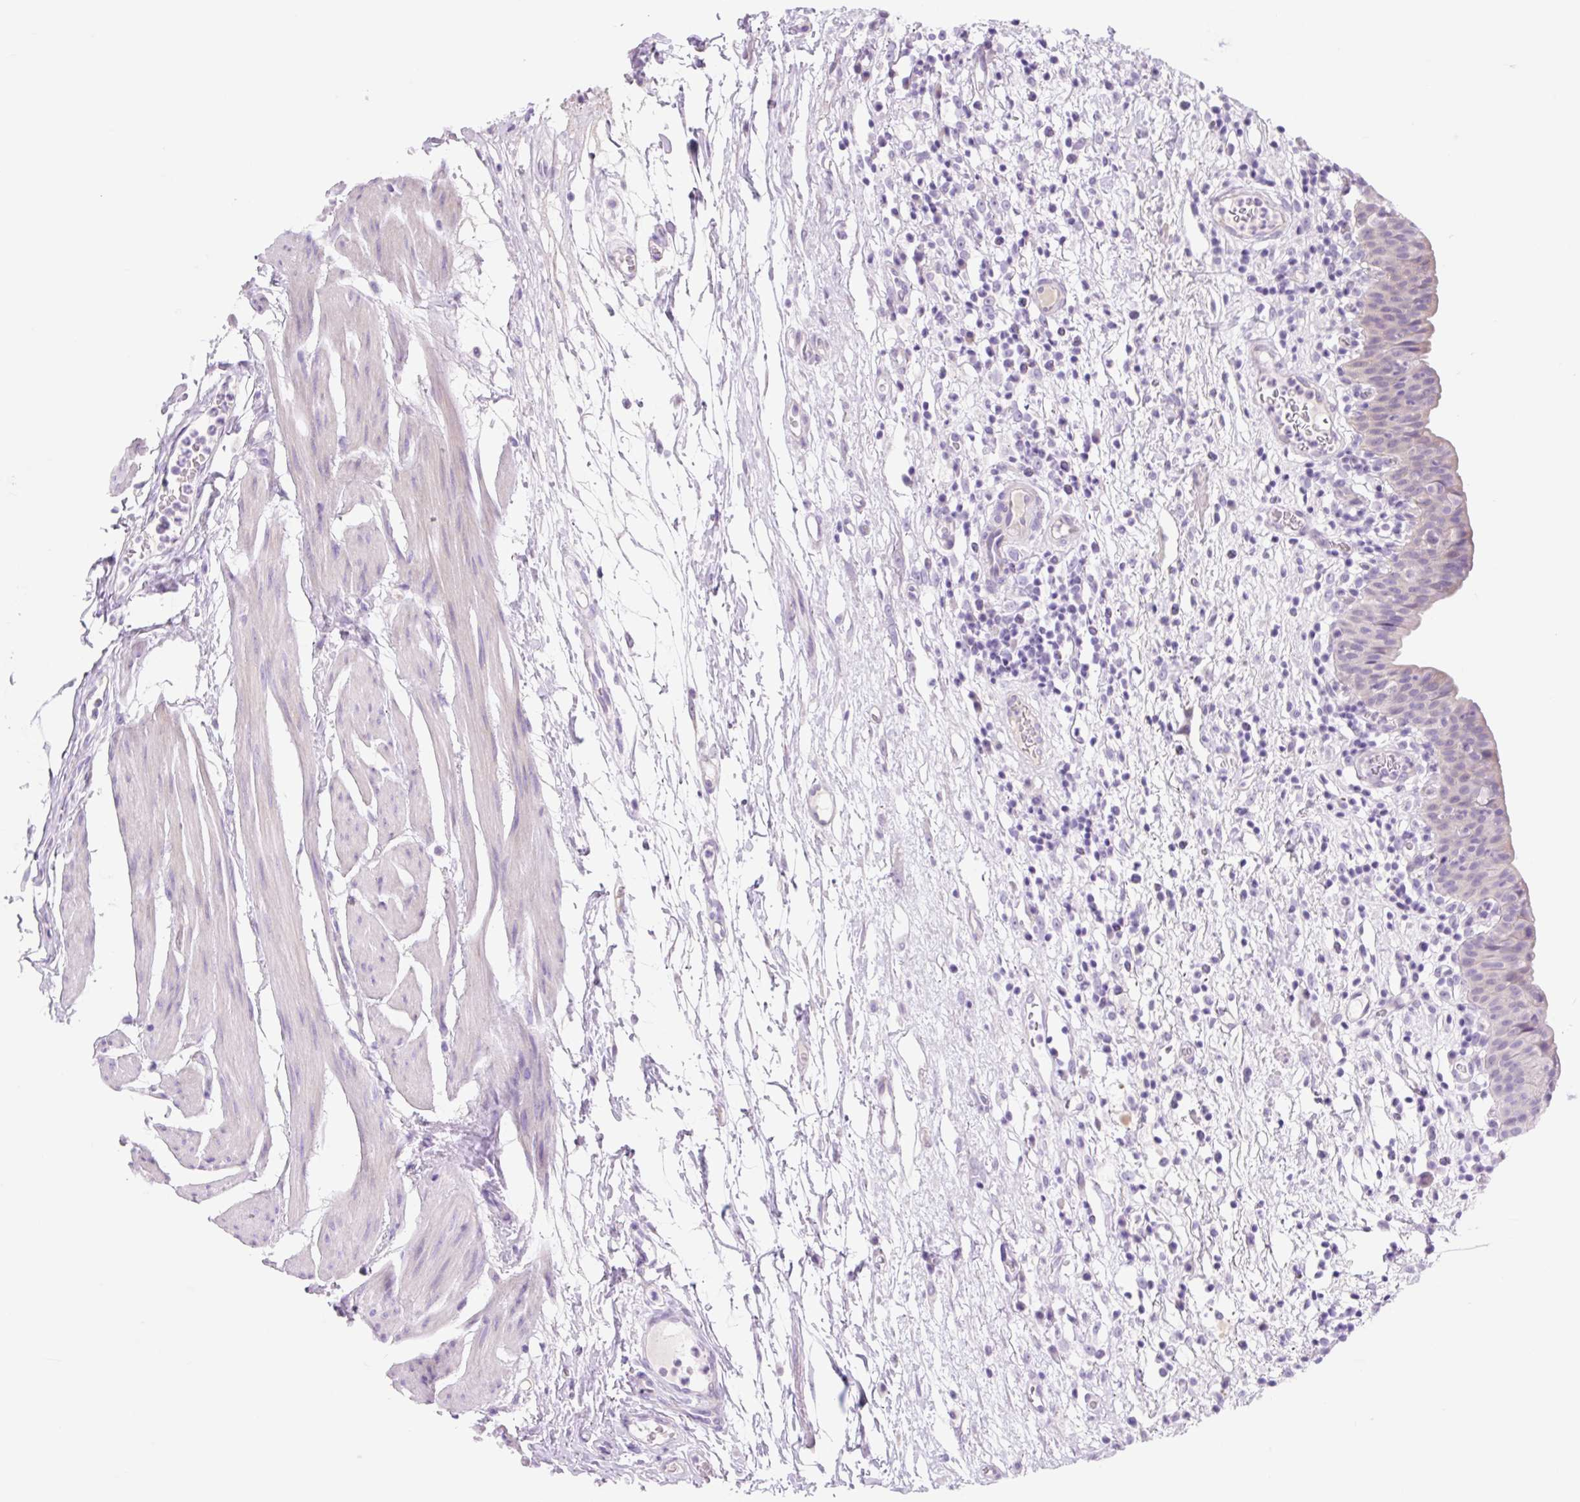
{"staining": {"intensity": "weak", "quantity": "<25%", "location": "nuclear"}, "tissue": "urinary bladder", "cell_type": "Urothelial cells", "image_type": "normal", "snomed": [{"axis": "morphology", "description": "Normal tissue, NOS"}, {"axis": "morphology", "description": "Inflammation, NOS"}, {"axis": "topography", "description": "Urinary bladder"}], "caption": "Immunohistochemistry photomicrograph of unremarkable urinary bladder stained for a protein (brown), which demonstrates no staining in urothelial cells.", "gene": "ZNF121", "patient": {"sex": "male", "age": 57}}